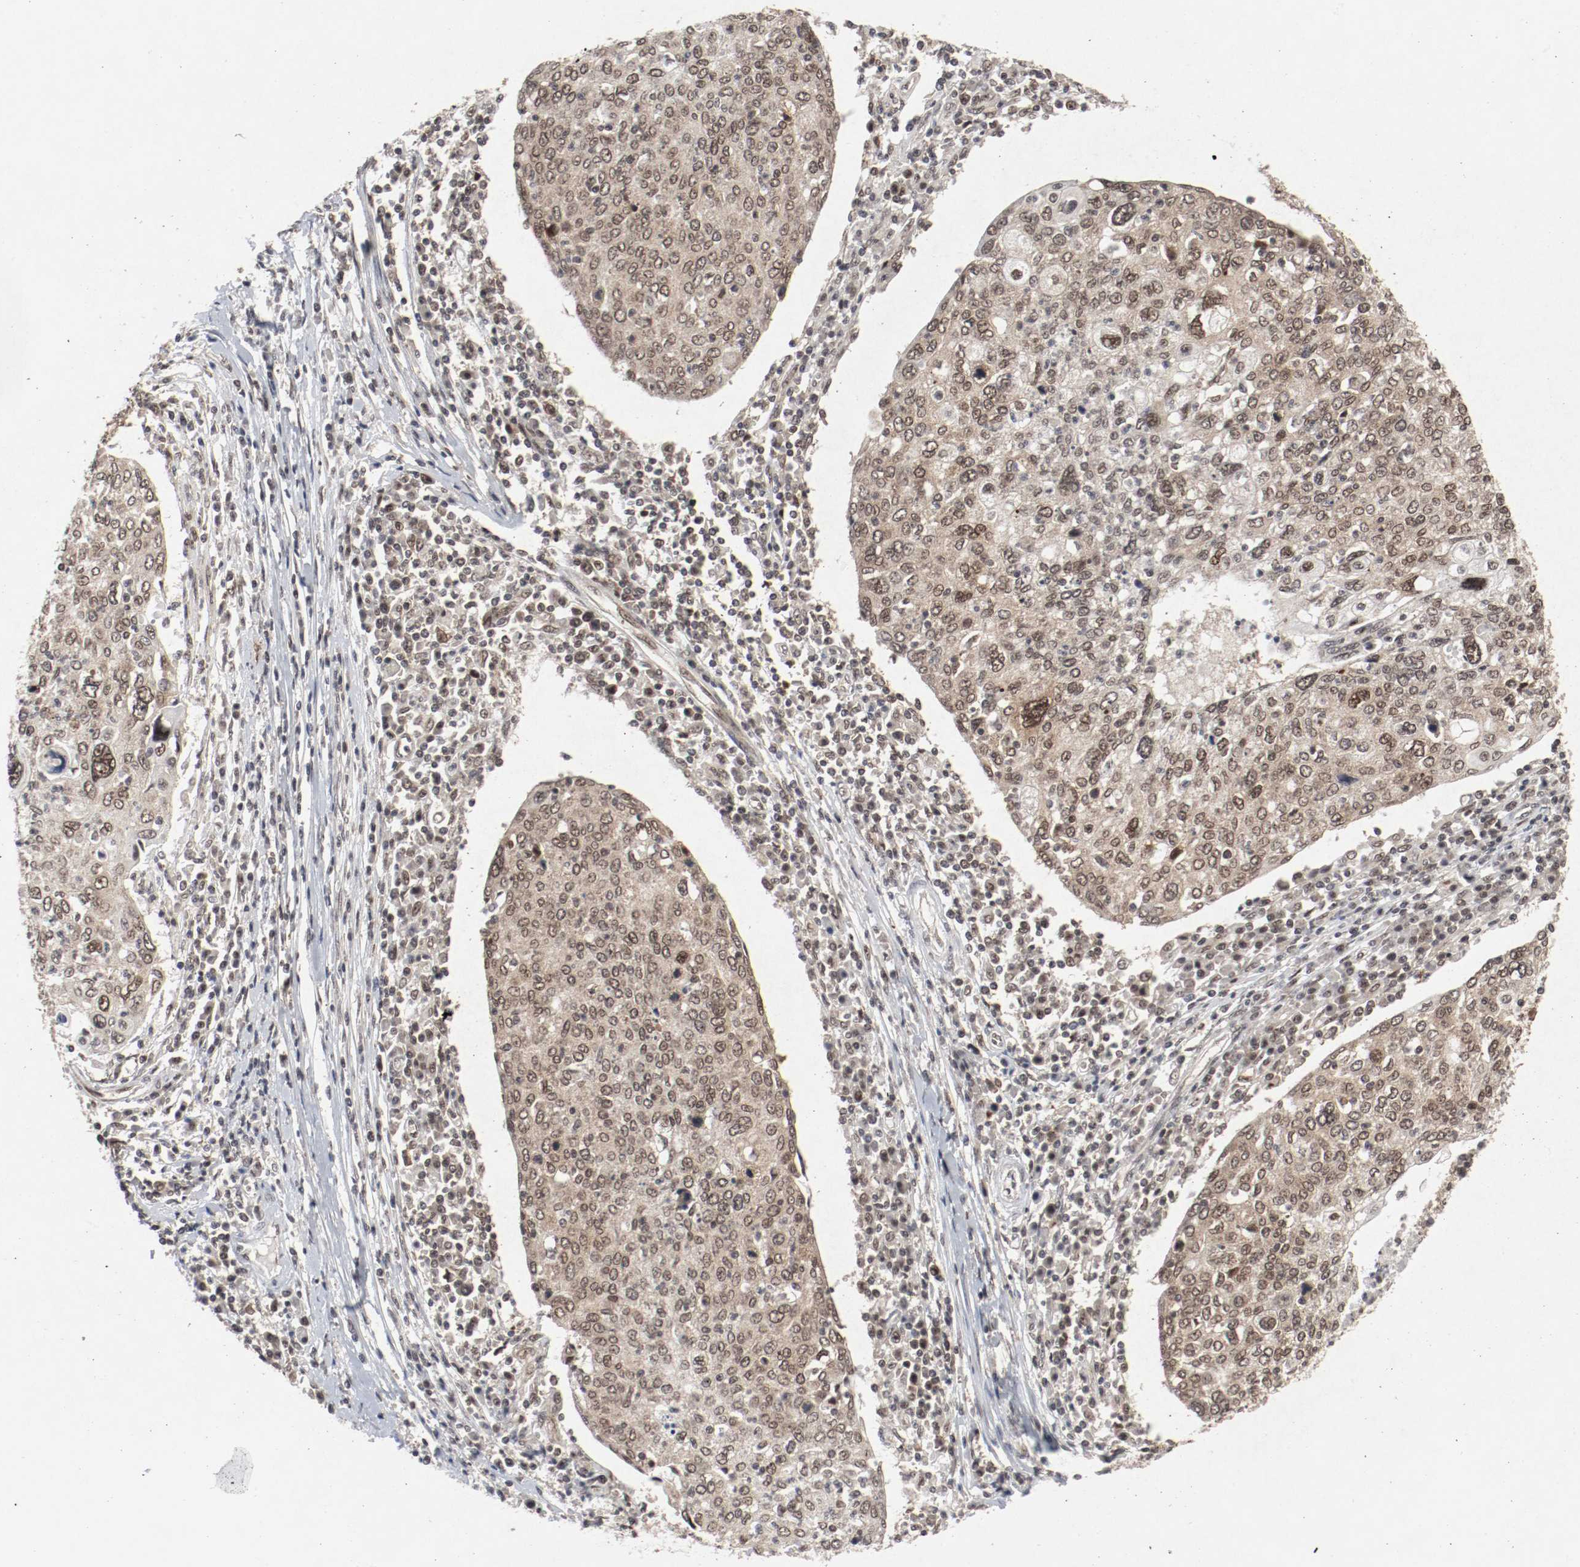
{"staining": {"intensity": "moderate", "quantity": ">75%", "location": "cytoplasmic/membranous,nuclear"}, "tissue": "cervical cancer", "cell_type": "Tumor cells", "image_type": "cancer", "snomed": [{"axis": "morphology", "description": "Squamous cell carcinoma, NOS"}, {"axis": "topography", "description": "Cervix"}], "caption": "IHC histopathology image of neoplastic tissue: cervical squamous cell carcinoma stained using immunohistochemistry (IHC) demonstrates medium levels of moderate protein expression localized specifically in the cytoplasmic/membranous and nuclear of tumor cells, appearing as a cytoplasmic/membranous and nuclear brown color.", "gene": "CSNK2B", "patient": {"sex": "female", "age": 40}}